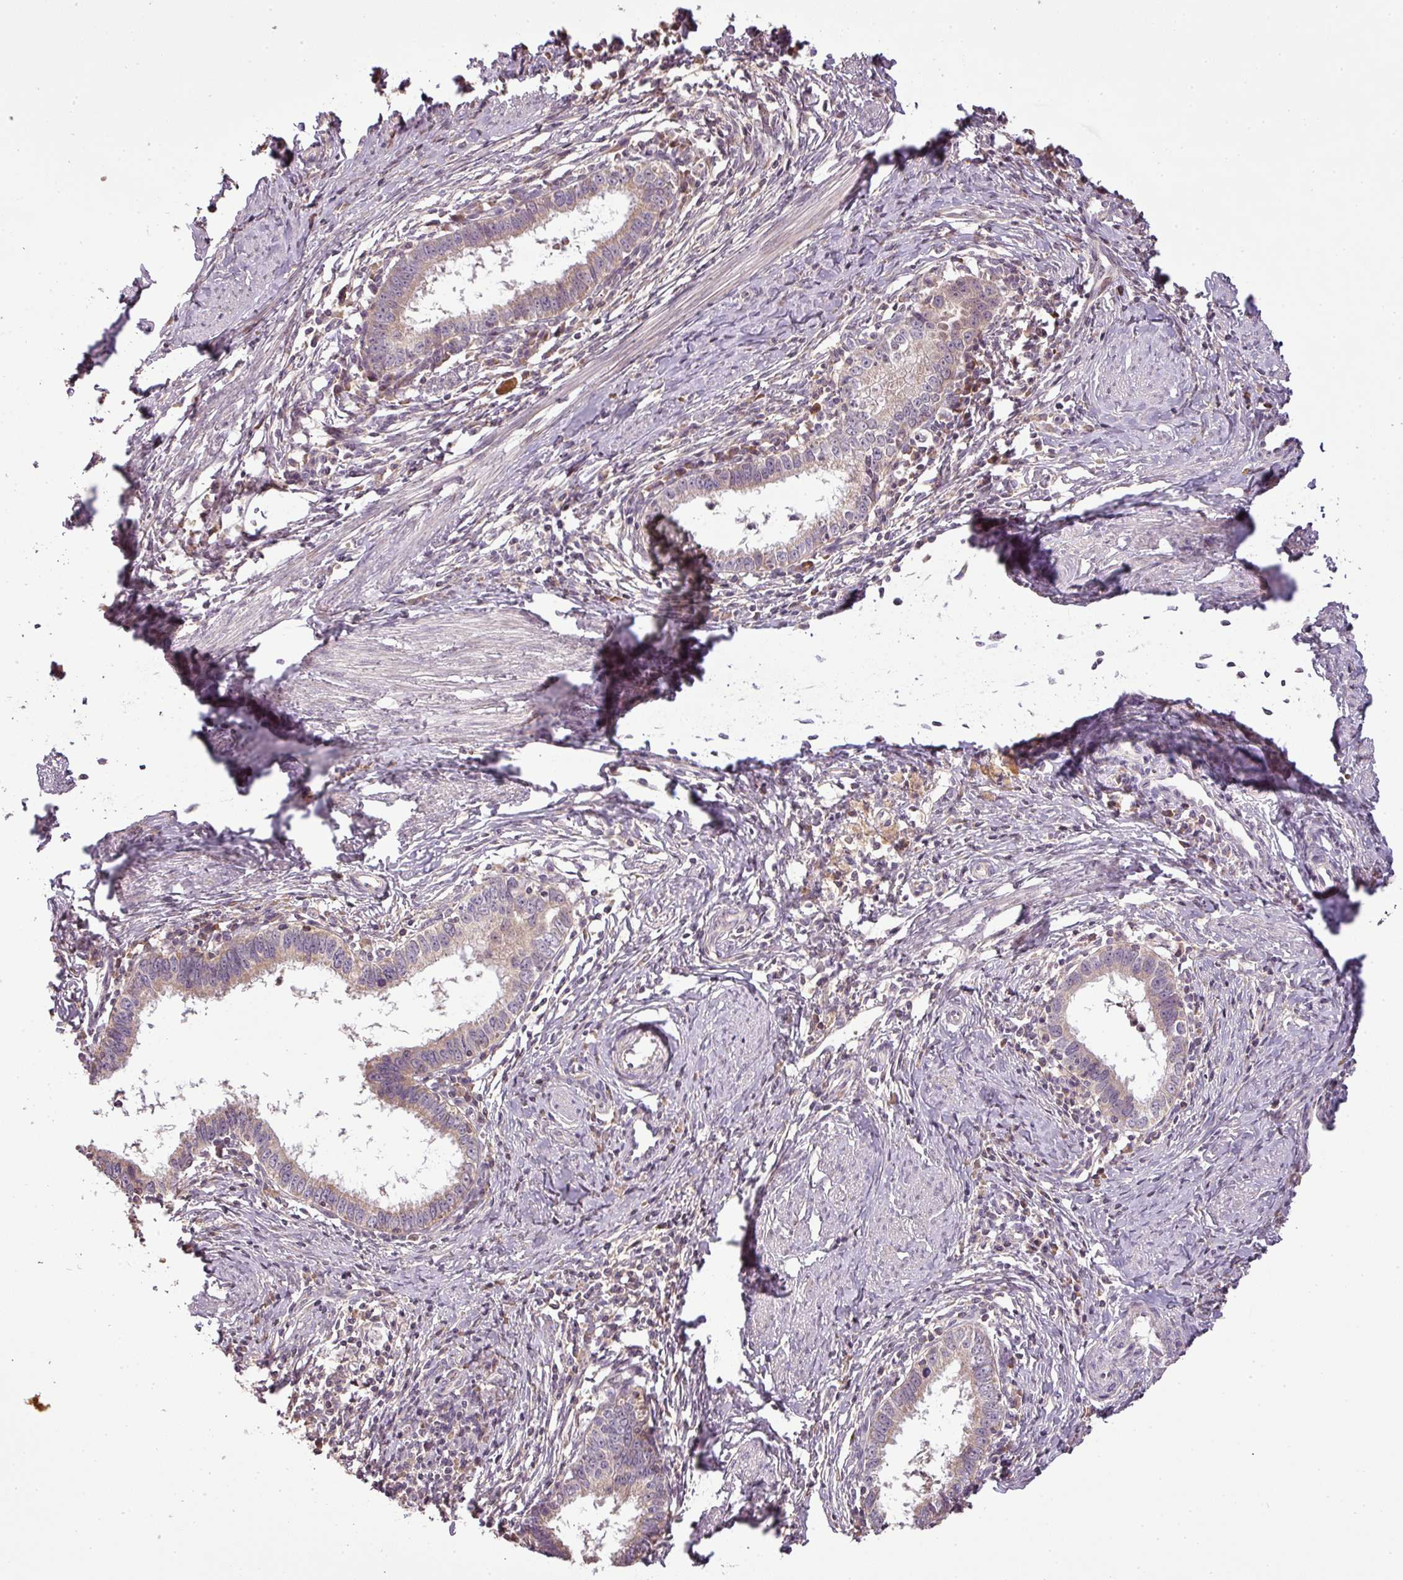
{"staining": {"intensity": "weak", "quantity": "25%-75%", "location": "cytoplasmic/membranous"}, "tissue": "cervical cancer", "cell_type": "Tumor cells", "image_type": "cancer", "snomed": [{"axis": "morphology", "description": "Adenocarcinoma, NOS"}, {"axis": "topography", "description": "Cervix"}], "caption": "Weak cytoplasmic/membranous positivity is present in approximately 25%-75% of tumor cells in cervical adenocarcinoma.", "gene": "FAIM", "patient": {"sex": "female", "age": 36}}